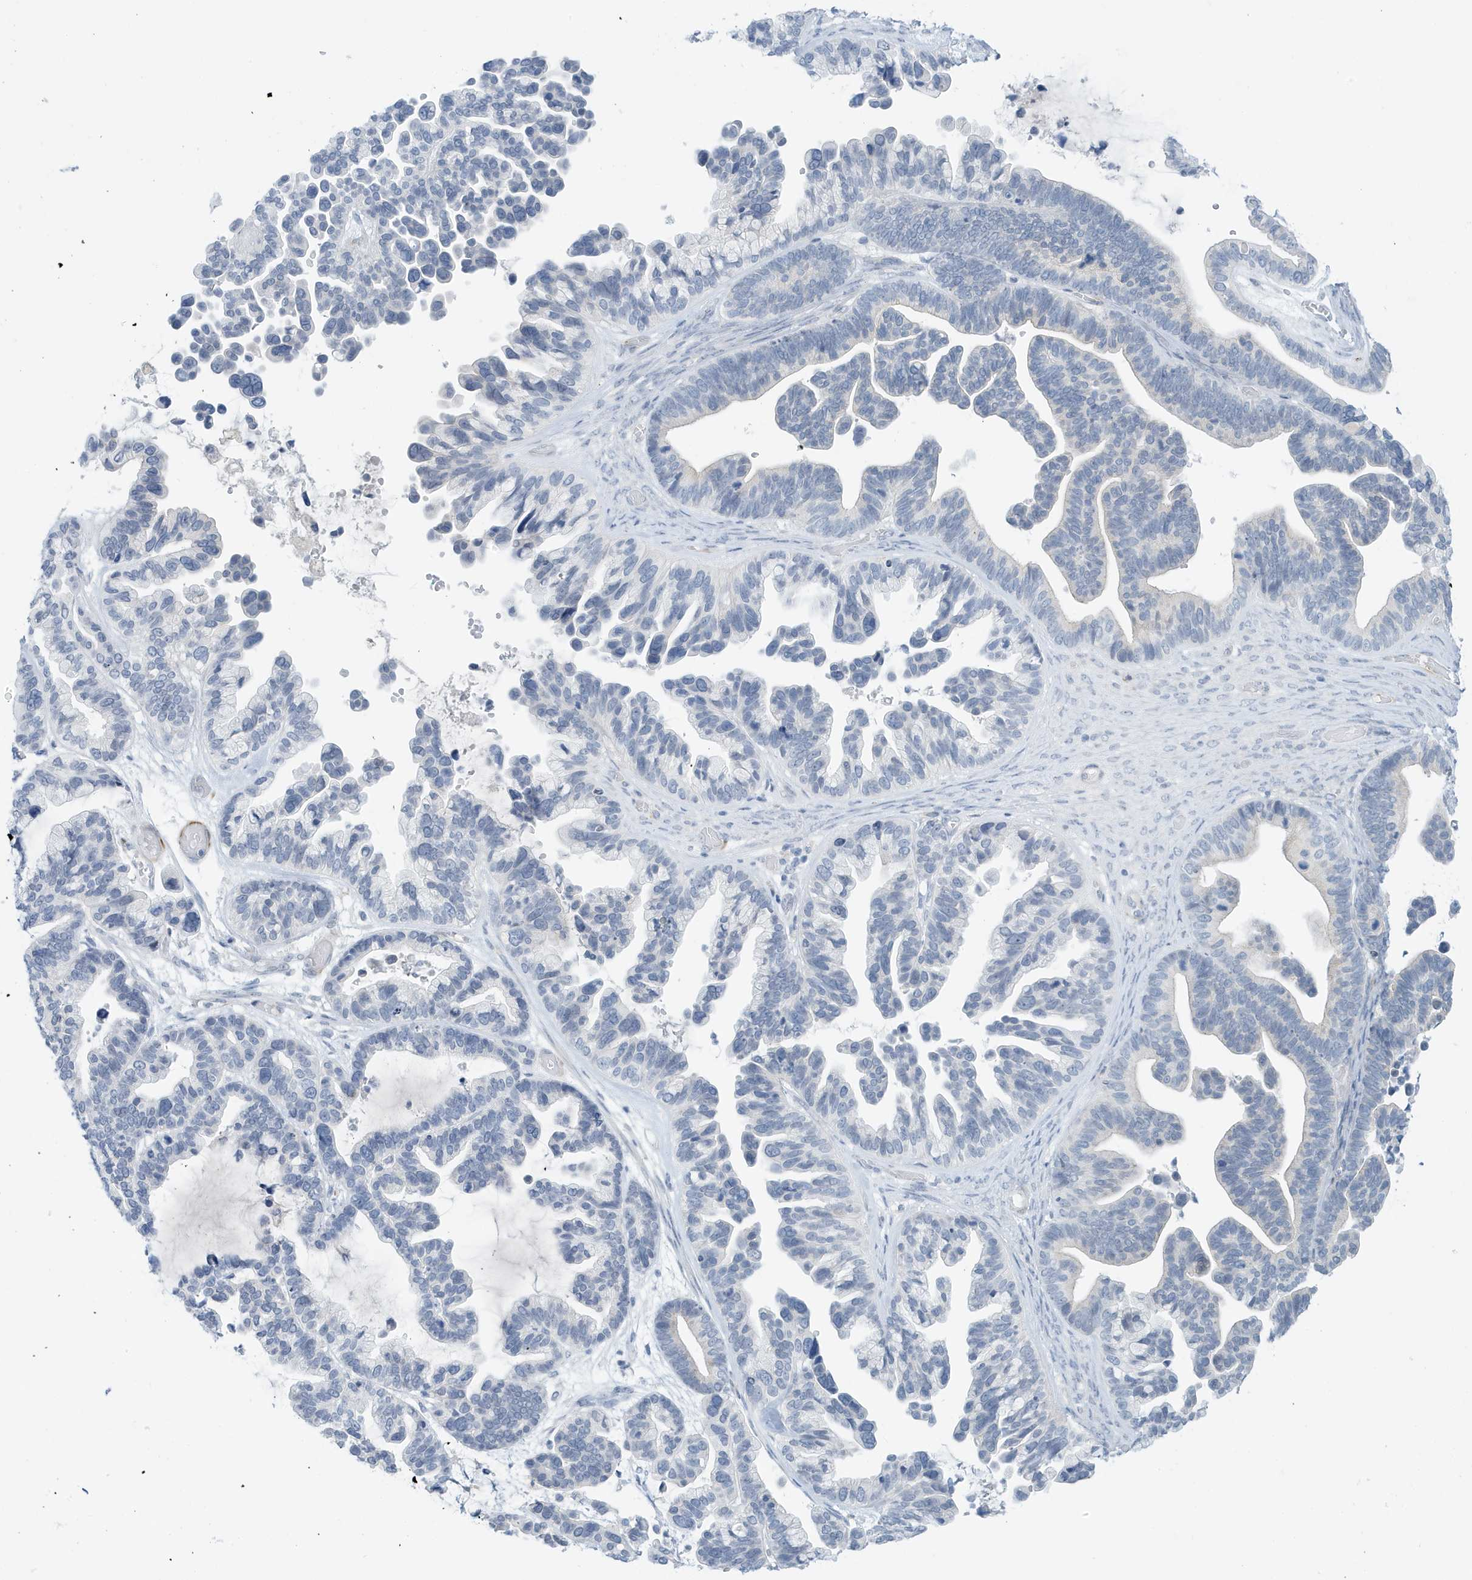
{"staining": {"intensity": "negative", "quantity": "none", "location": "none"}, "tissue": "ovarian cancer", "cell_type": "Tumor cells", "image_type": "cancer", "snomed": [{"axis": "morphology", "description": "Cystadenocarcinoma, serous, NOS"}, {"axis": "topography", "description": "Ovary"}], "caption": "Photomicrograph shows no significant protein positivity in tumor cells of ovarian cancer (serous cystadenocarcinoma).", "gene": "PERM1", "patient": {"sex": "female", "age": 56}}